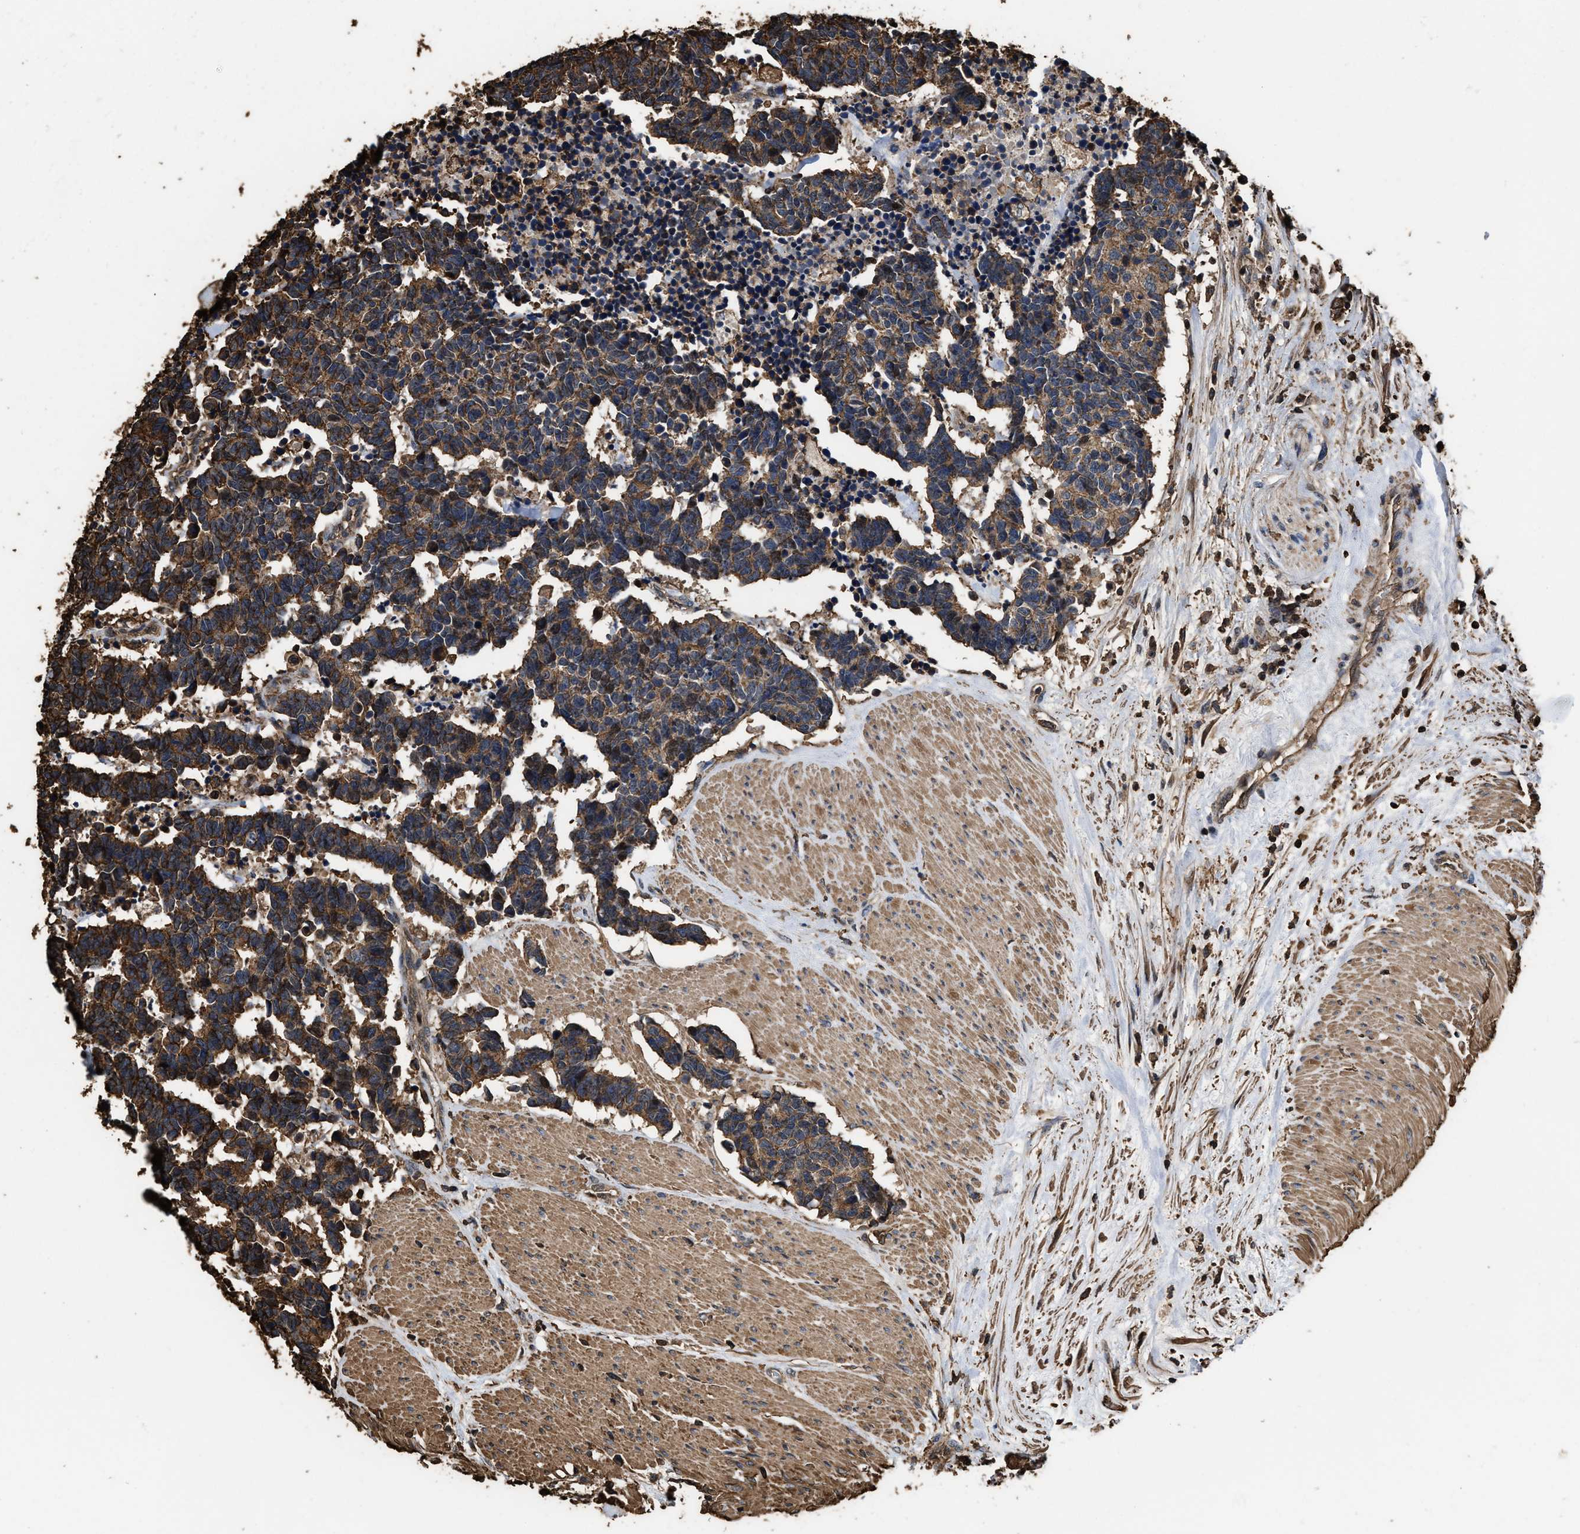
{"staining": {"intensity": "strong", "quantity": ">75%", "location": "cytoplasmic/membranous"}, "tissue": "carcinoid", "cell_type": "Tumor cells", "image_type": "cancer", "snomed": [{"axis": "morphology", "description": "Carcinoma, NOS"}, {"axis": "morphology", "description": "Carcinoid, malignant, NOS"}, {"axis": "topography", "description": "Urinary bladder"}], "caption": "A brown stain labels strong cytoplasmic/membranous expression of a protein in carcinoid (malignant) tumor cells.", "gene": "KBTBD2", "patient": {"sex": "male", "age": 57}}